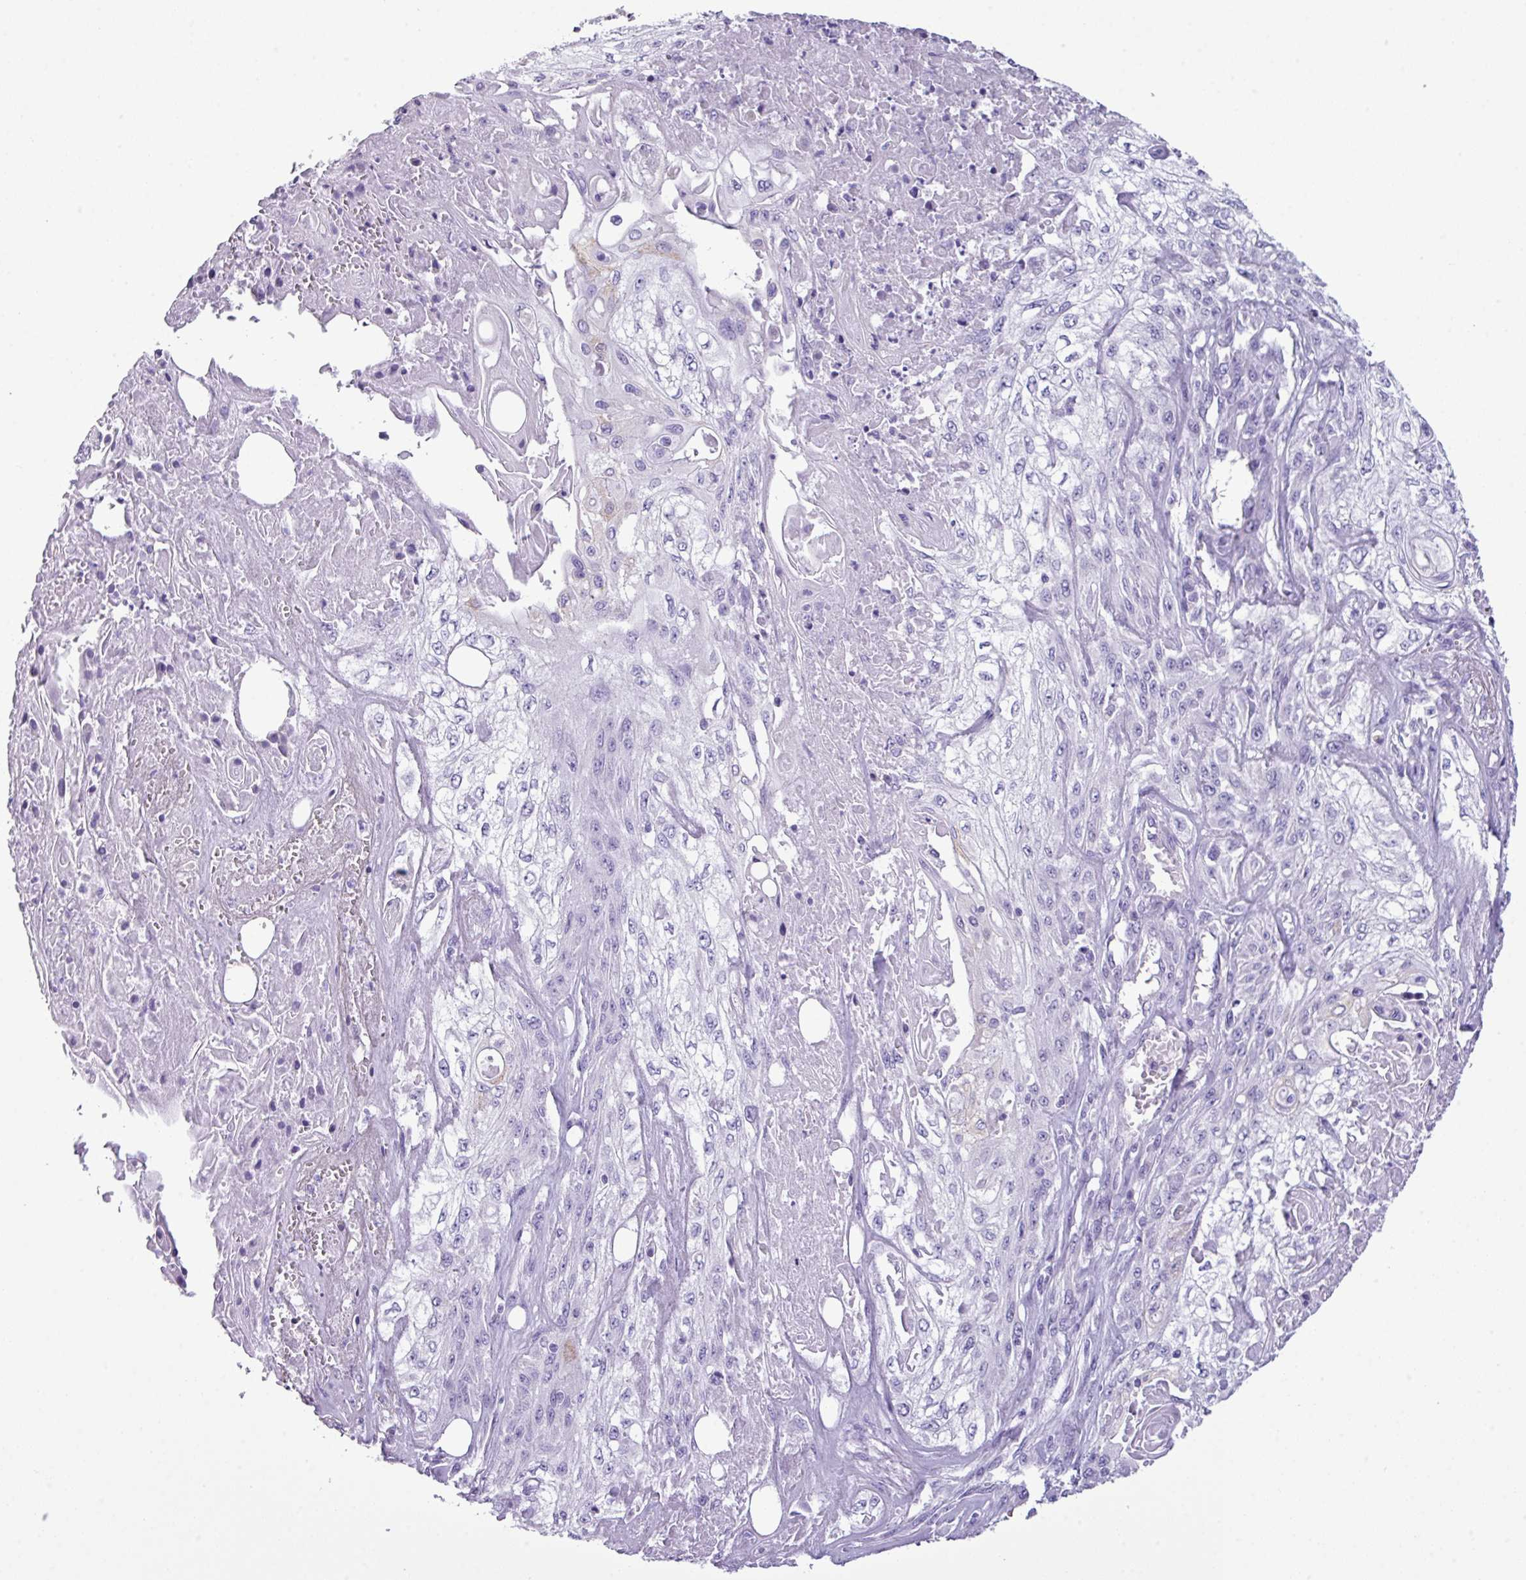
{"staining": {"intensity": "negative", "quantity": "none", "location": "none"}, "tissue": "skin cancer", "cell_type": "Tumor cells", "image_type": "cancer", "snomed": [{"axis": "morphology", "description": "Squamous cell carcinoma, NOS"}, {"axis": "morphology", "description": "Squamous cell carcinoma, metastatic, NOS"}, {"axis": "topography", "description": "Skin"}, {"axis": "topography", "description": "Lymph node"}], "caption": "Protein analysis of skin cancer (metastatic squamous cell carcinoma) exhibits no significant staining in tumor cells. Brightfield microscopy of IHC stained with DAB (3,3'-diaminobenzidine) (brown) and hematoxylin (blue), captured at high magnification.", "gene": "AGO3", "patient": {"sex": "male", "age": 75}}